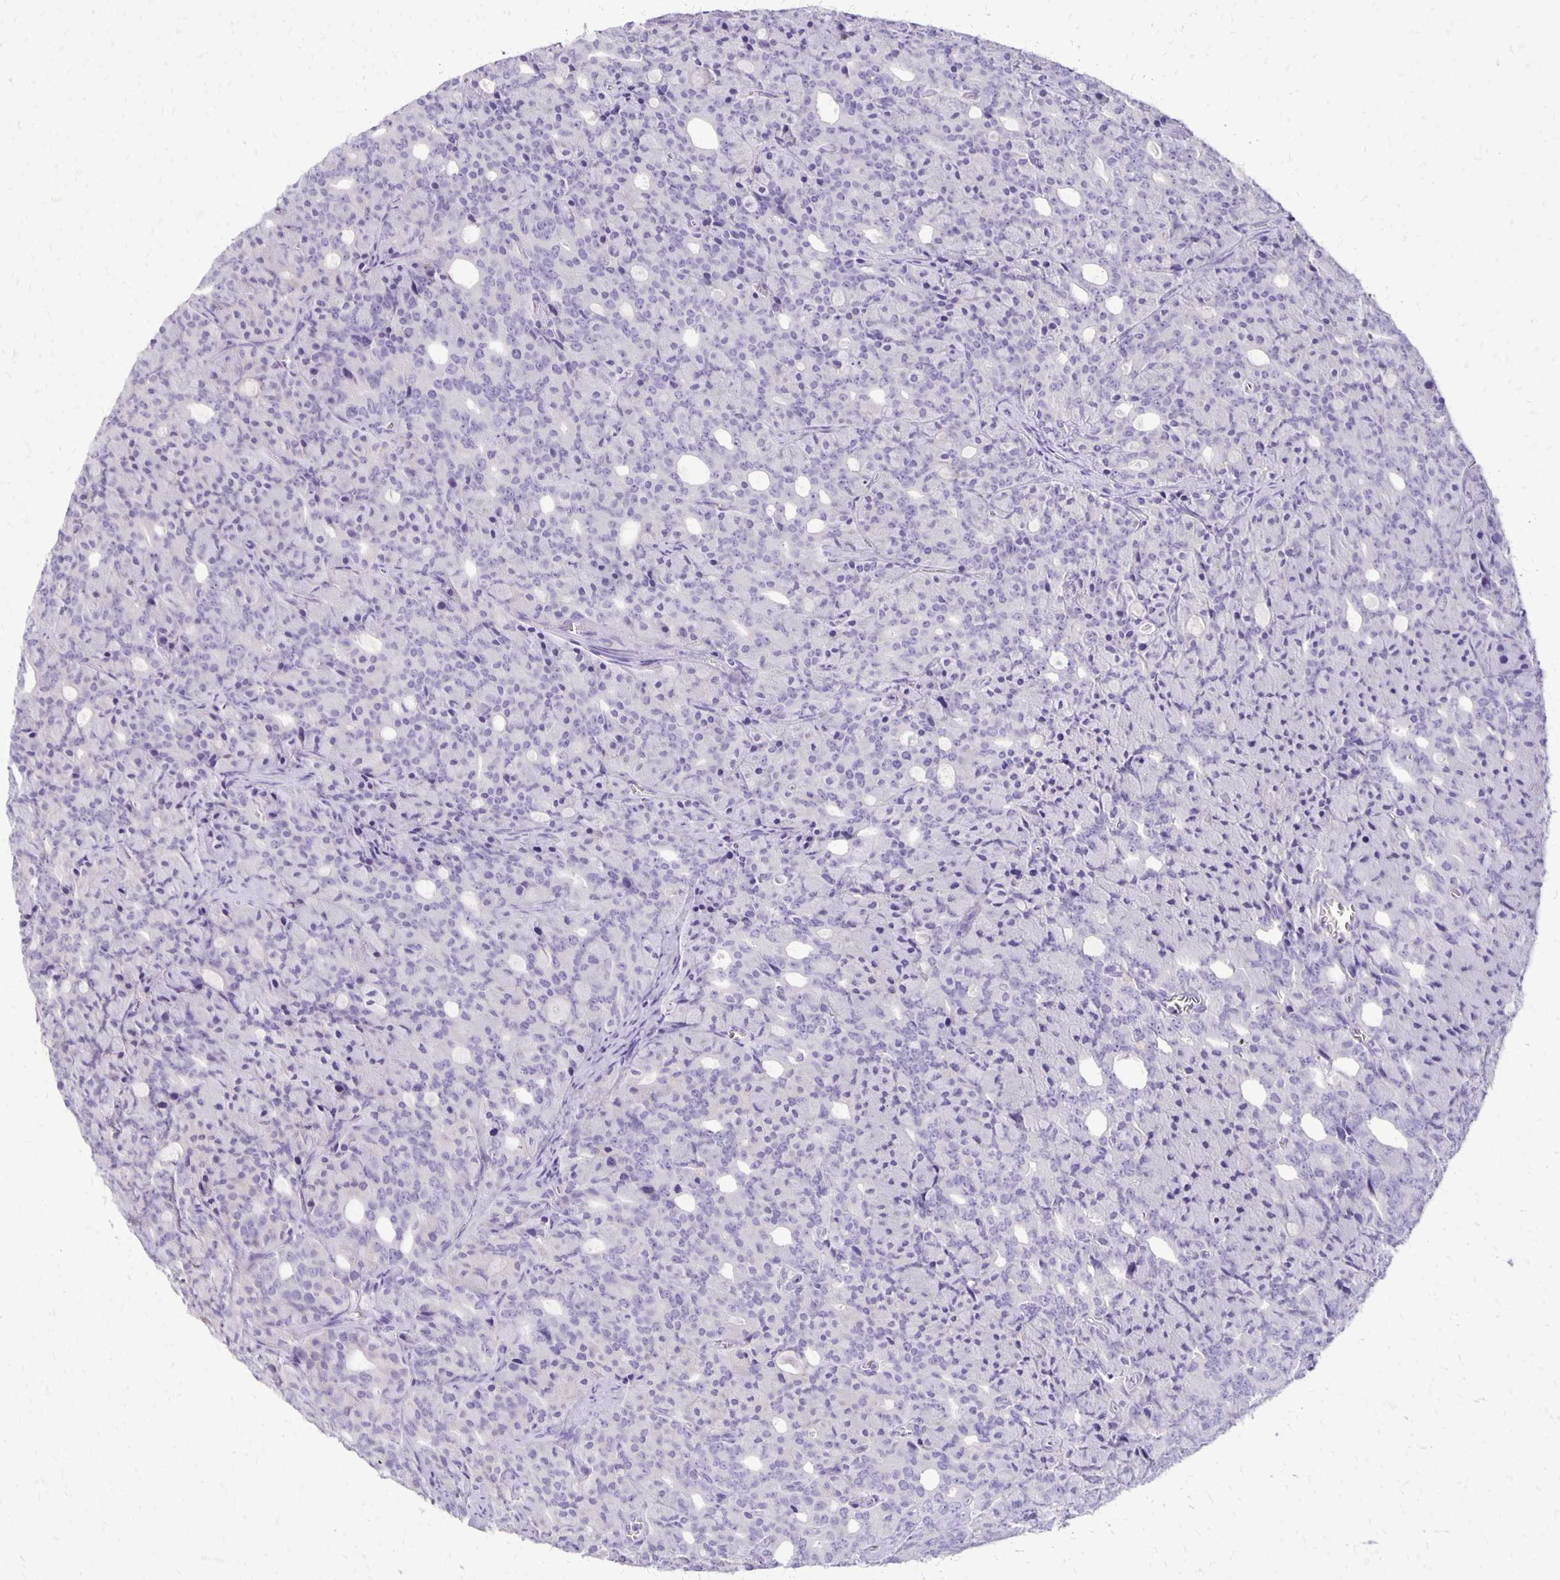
{"staining": {"intensity": "negative", "quantity": "none", "location": "none"}, "tissue": "prostate cancer", "cell_type": "Tumor cells", "image_type": "cancer", "snomed": [{"axis": "morphology", "description": "Adenocarcinoma, High grade"}, {"axis": "topography", "description": "Prostate"}], "caption": "Histopathology image shows no protein expression in tumor cells of prostate adenocarcinoma (high-grade) tissue.", "gene": "ANKRD45", "patient": {"sex": "male", "age": 84}}